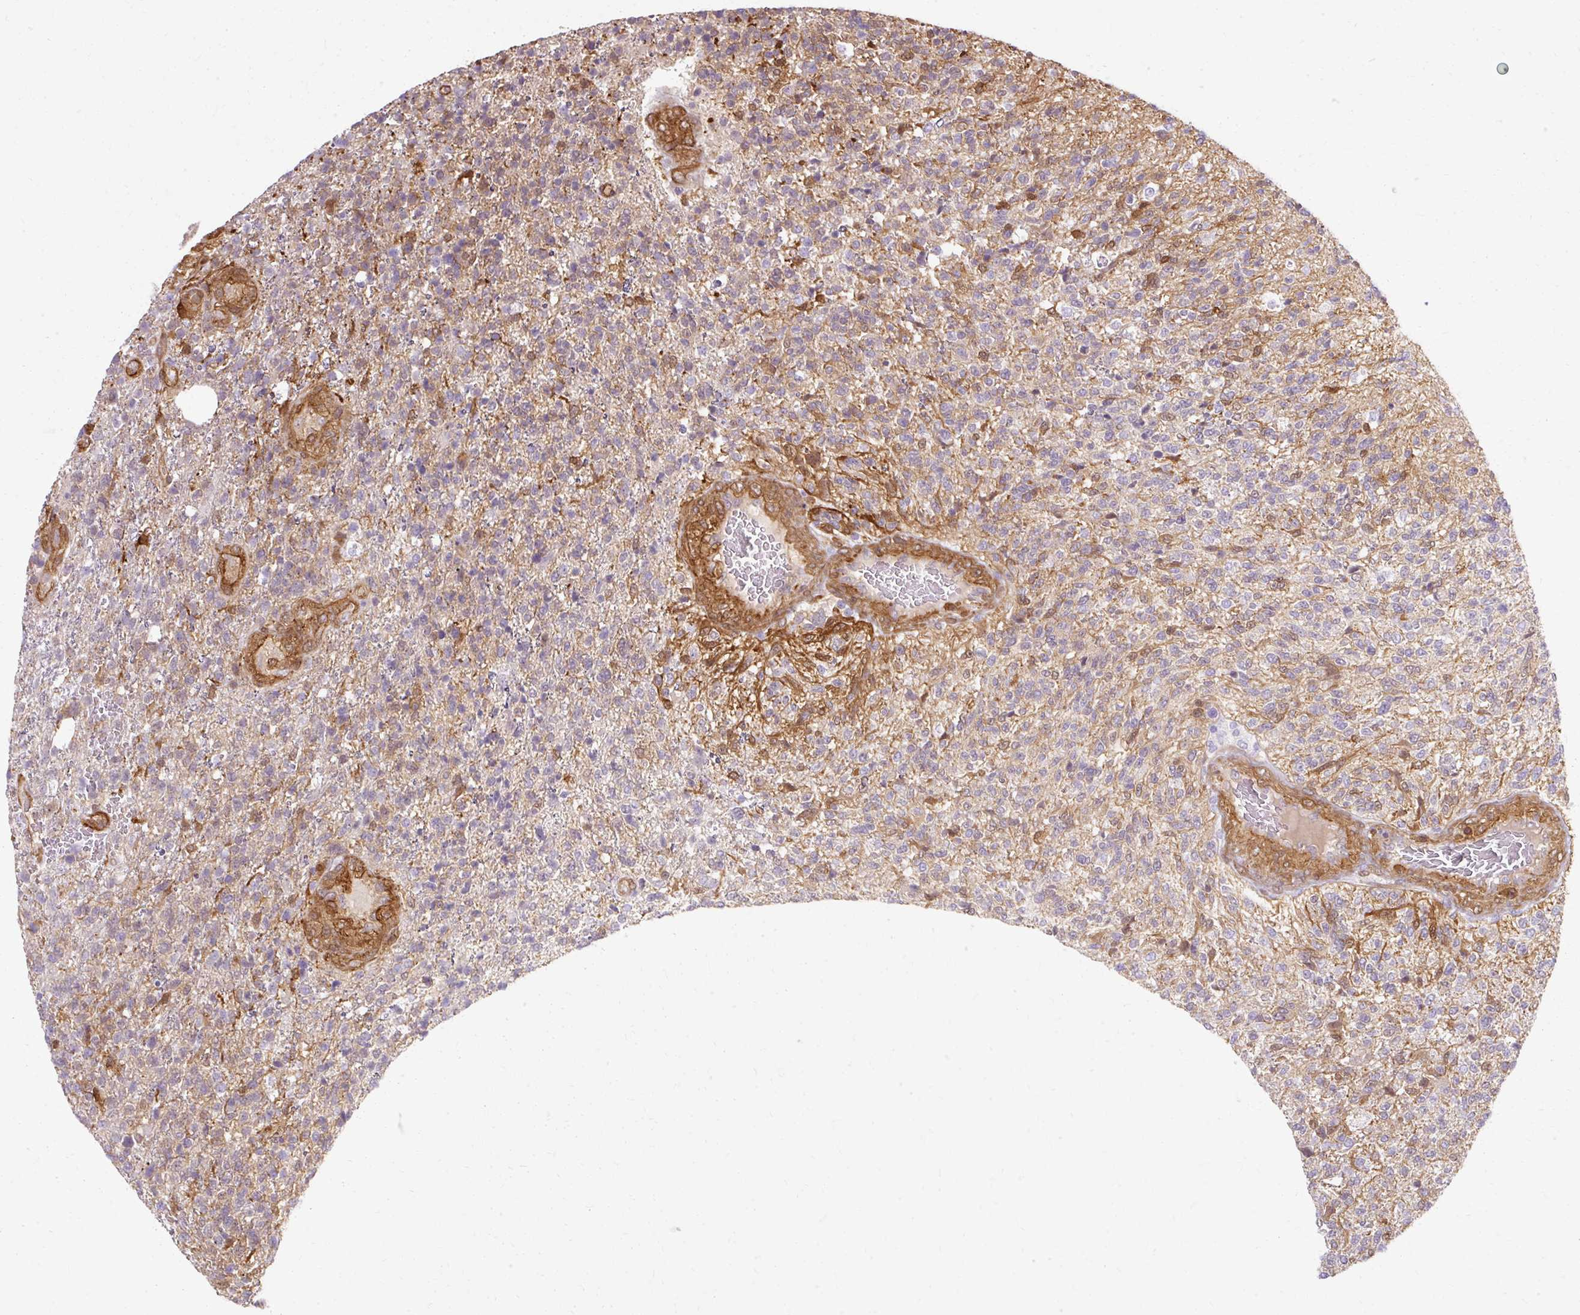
{"staining": {"intensity": "negative", "quantity": "none", "location": "none"}, "tissue": "glioma", "cell_type": "Tumor cells", "image_type": "cancer", "snomed": [{"axis": "morphology", "description": "Glioma, malignant, High grade"}, {"axis": "topography", "description": "Brain"}], "caption": "Photomicrograph shows no significant protein expression in tumor cells of malignant high-grade glioma.", "gene": "CNN3", "patient": {"sex": "male", "age": 56}}